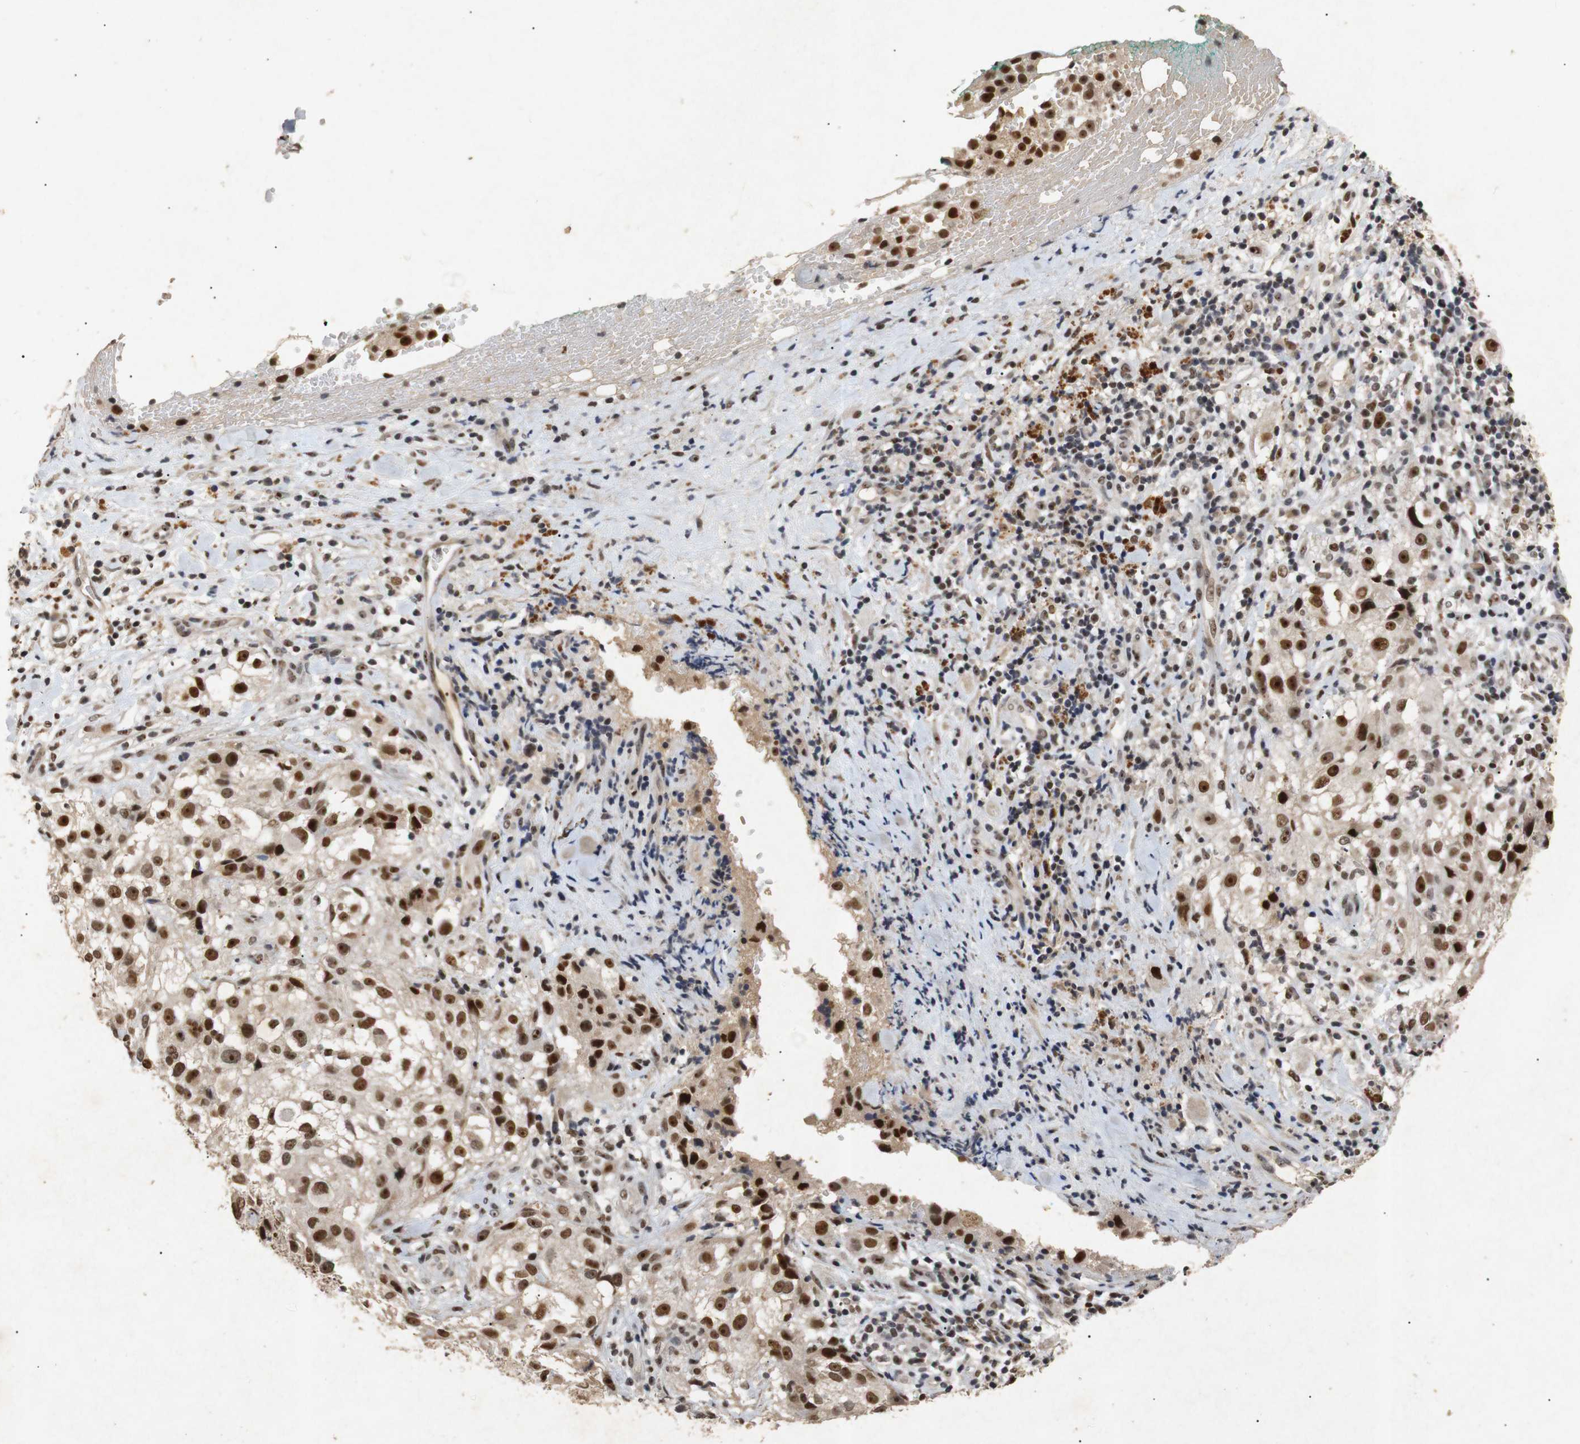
{"staining": {"intensity": "strong", "quantity": ">75%", "location": "nuclear"}, "tissue": "melanoma", "cell_type": "Tumor cells", "image_type": "cancer", "snomed": [{"axis": "morphology", "description": "Necrosis, NOS"}, {"axis": "morphology", "description": "Malignant melanoma, NOS"}, {"axis": "topography", "description": "Skin"}], "caption": "This is a histology image of immunohistochemistry staining of malignant melanoma, which shows strong staining in the nuclear of tumor cells.", "gene": "PARN", "patient": {"sex": "female", "age": 87}}